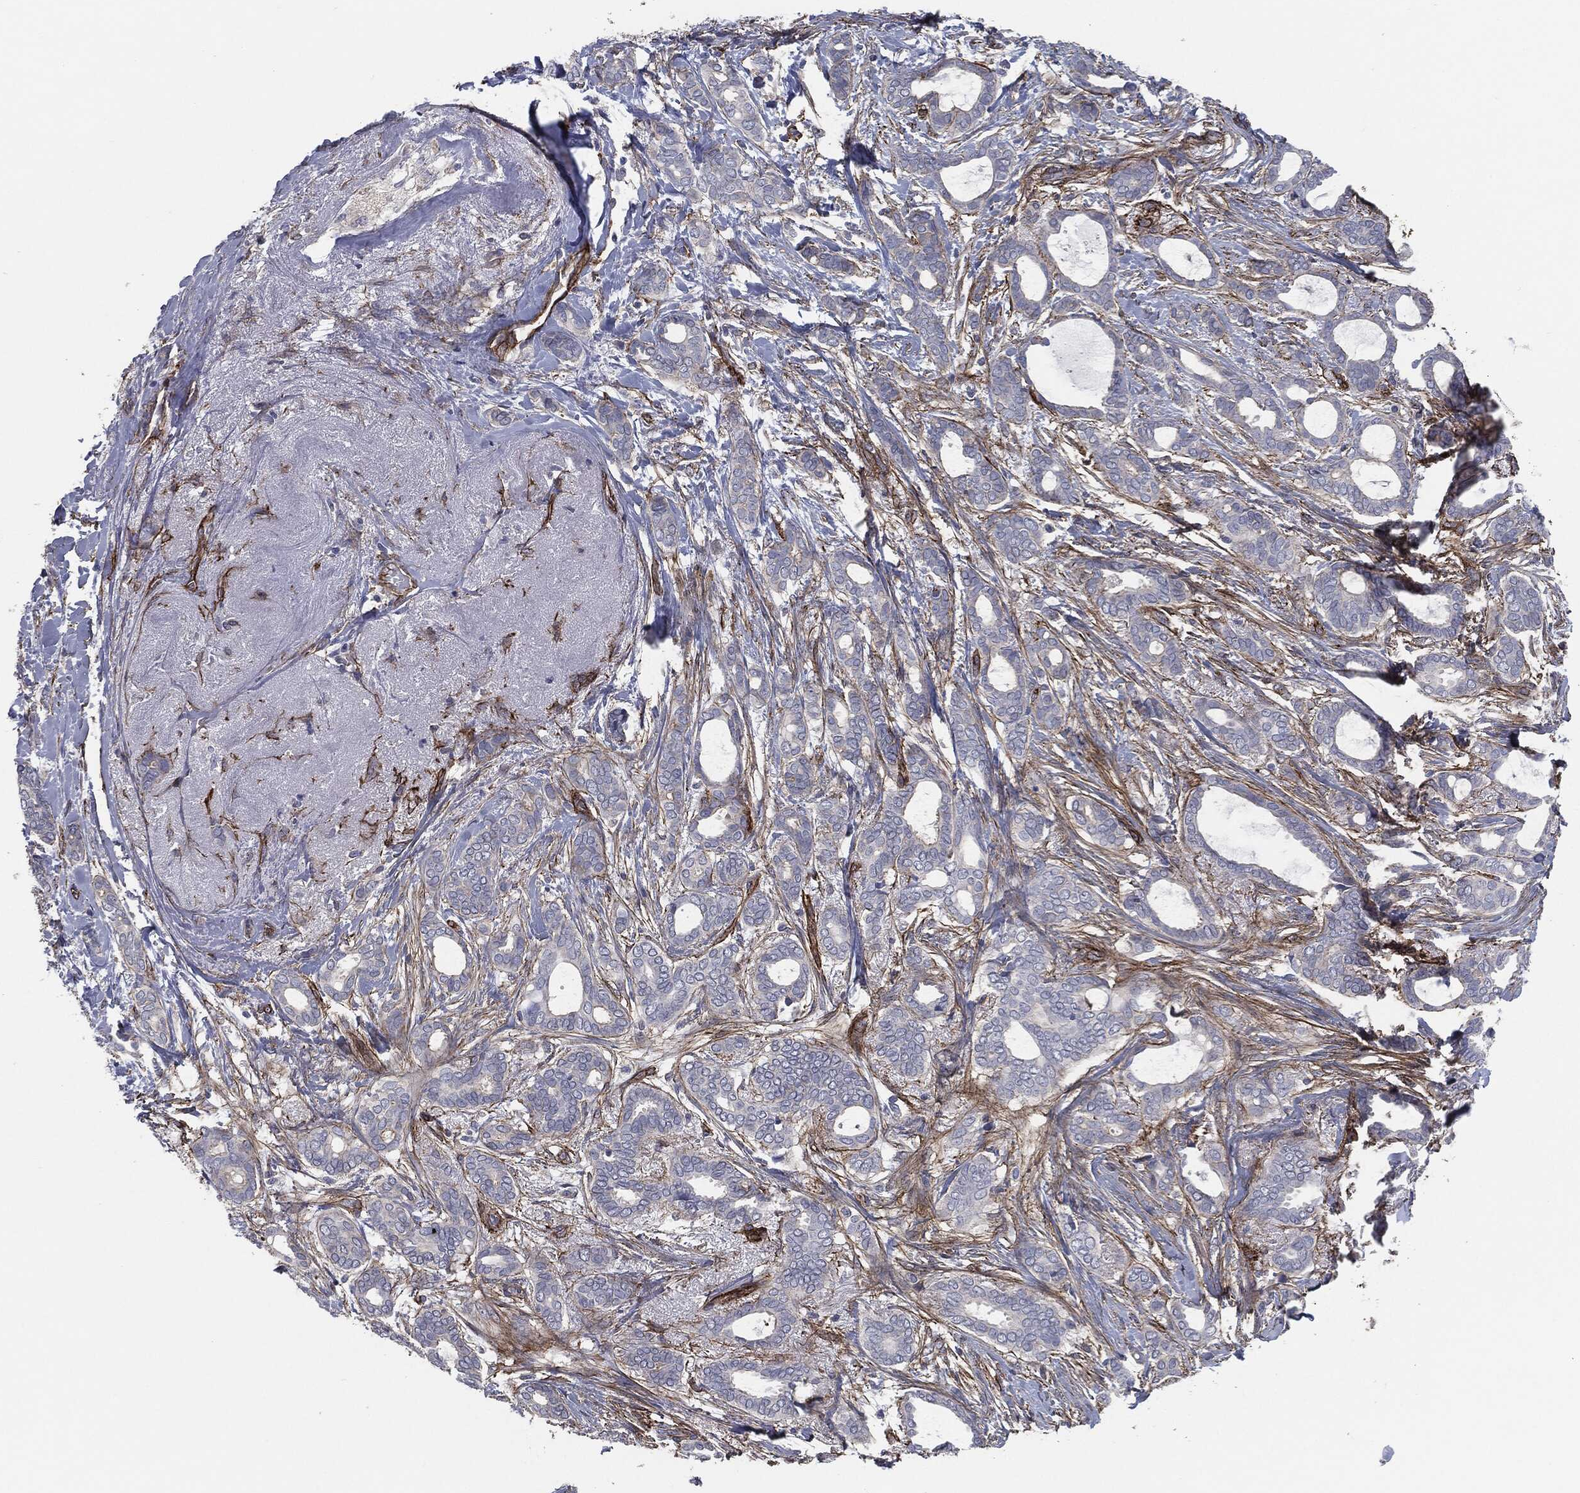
{"staining": {"intensity": "negative", "quantity": "none", "location": "none"}, "tissue": "breast cancer", "cell_type": "Tumor cells", "image_type": "cancer", "snomed": [{"axis": "morphology", "description": "Duct carcinoma"}, {"axis": "topography", "description": "Breast"}], "caption": "Immunohistochemistry (IHC) histopathology image of neoplastic tissue: human breast cancer (infiltrating ductal carcinoma) stained with DAB (3,3'-diaminobenzidine) reveals no significant protein expression in tumor cells. (Stains: DAB IHC with hematoxylin counter stain, Microscopy: brightfield microscopy at high magnification).", "gene": "SVIL", "patient": {"sex": "female", "age": 51}}